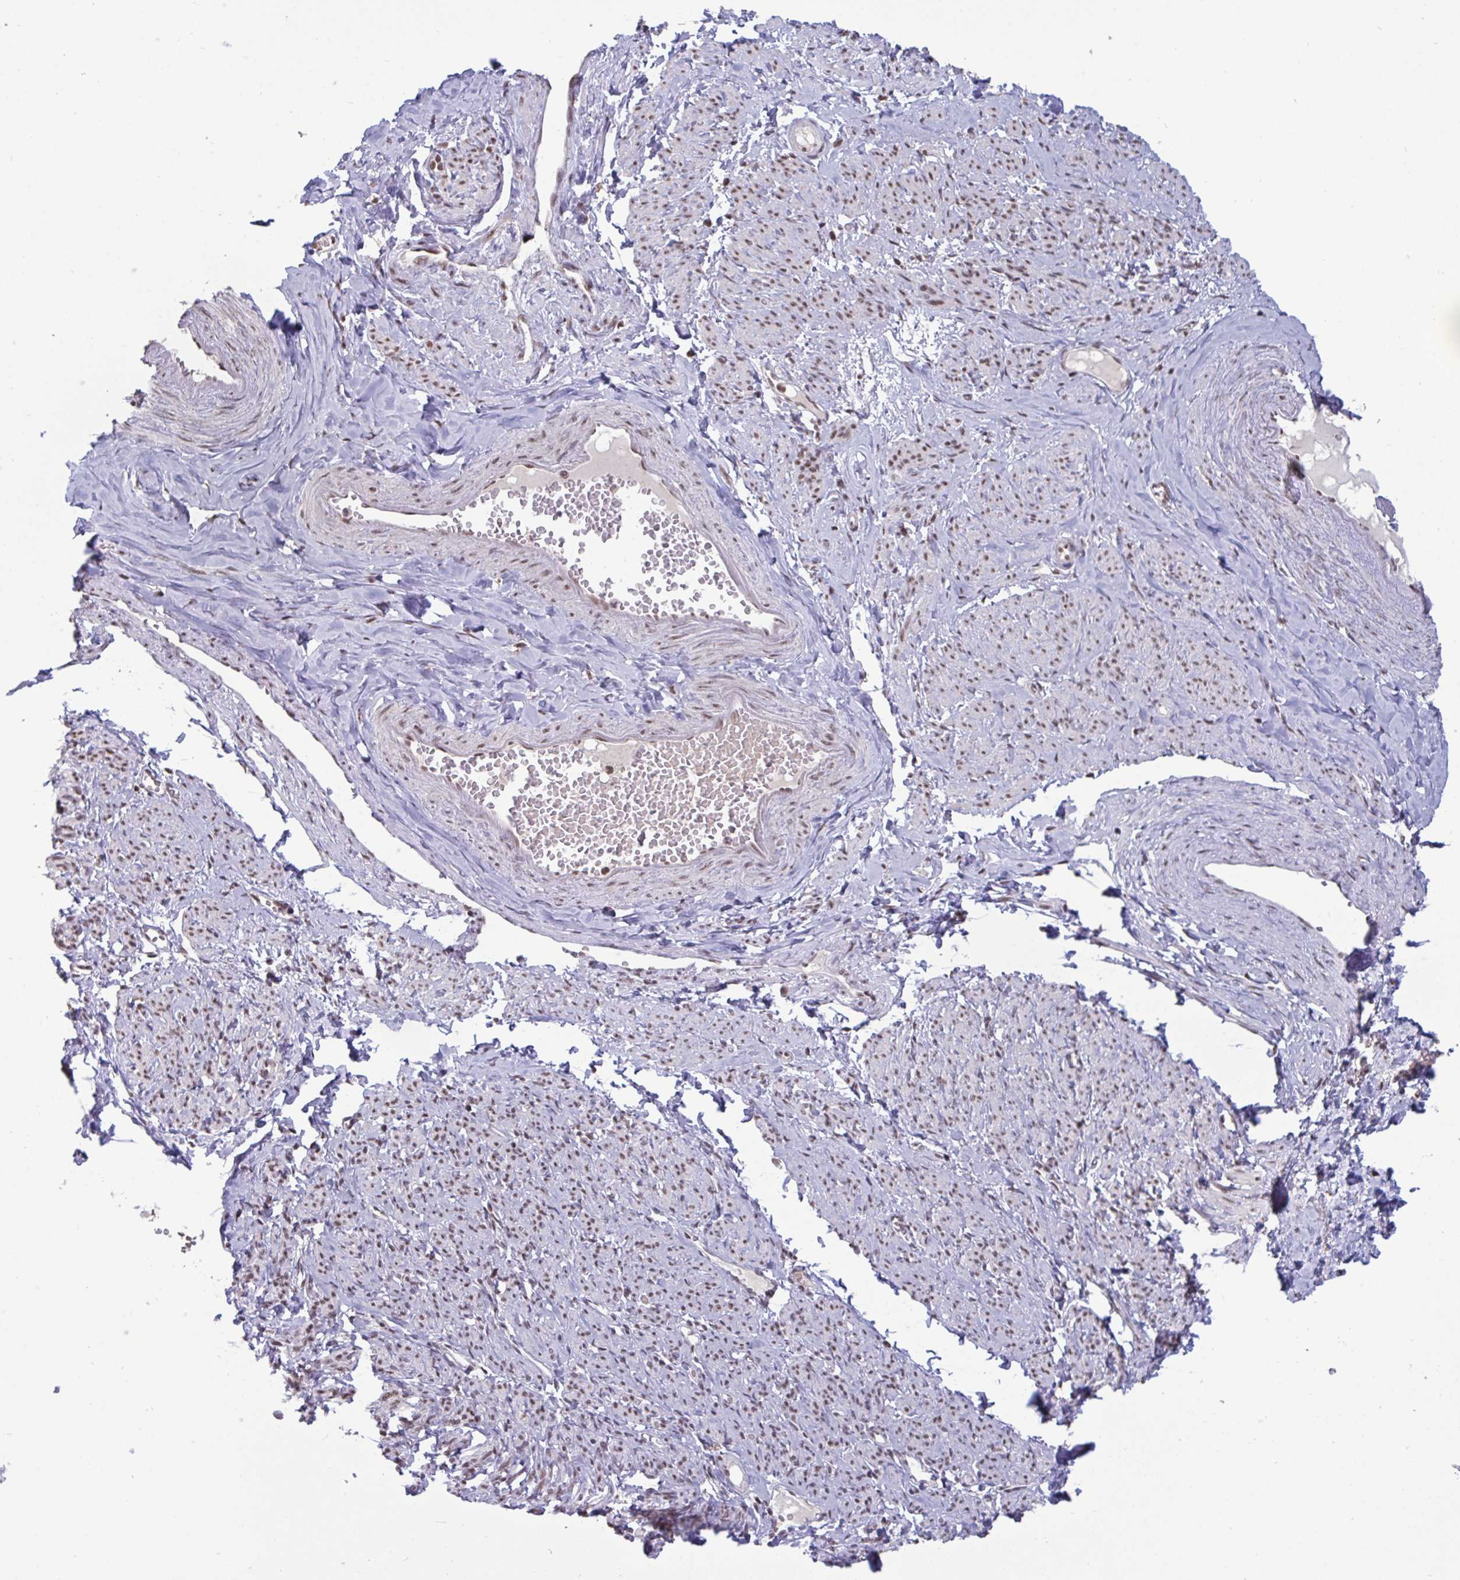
{"staining": {"intensity": "moderate", "quantity": ">75%", "location": "nuclear"}, "tissue": "smooth muscle", "cell_type": "Smooth muscle cells", "image_type": "normal", "snomed": [{"axis": "morphology", "description": "Normal tissue, NOS"}, {"axis": "topography", "description": "Smooth muscle"}], "caption": "Immunohistochemical staining of benign smooth muscle exhibits medium levels of moderate nuclear positivity in approximately >75% of smooth muscle cells. (Stains: DAB (3,3'-diaminobenzidine) in brown, nuclei in blue, Microscopy: brightfield microscopy at high magnification).", "gene": "PUF60", "patient": {"sex": "female", "age": 65}}